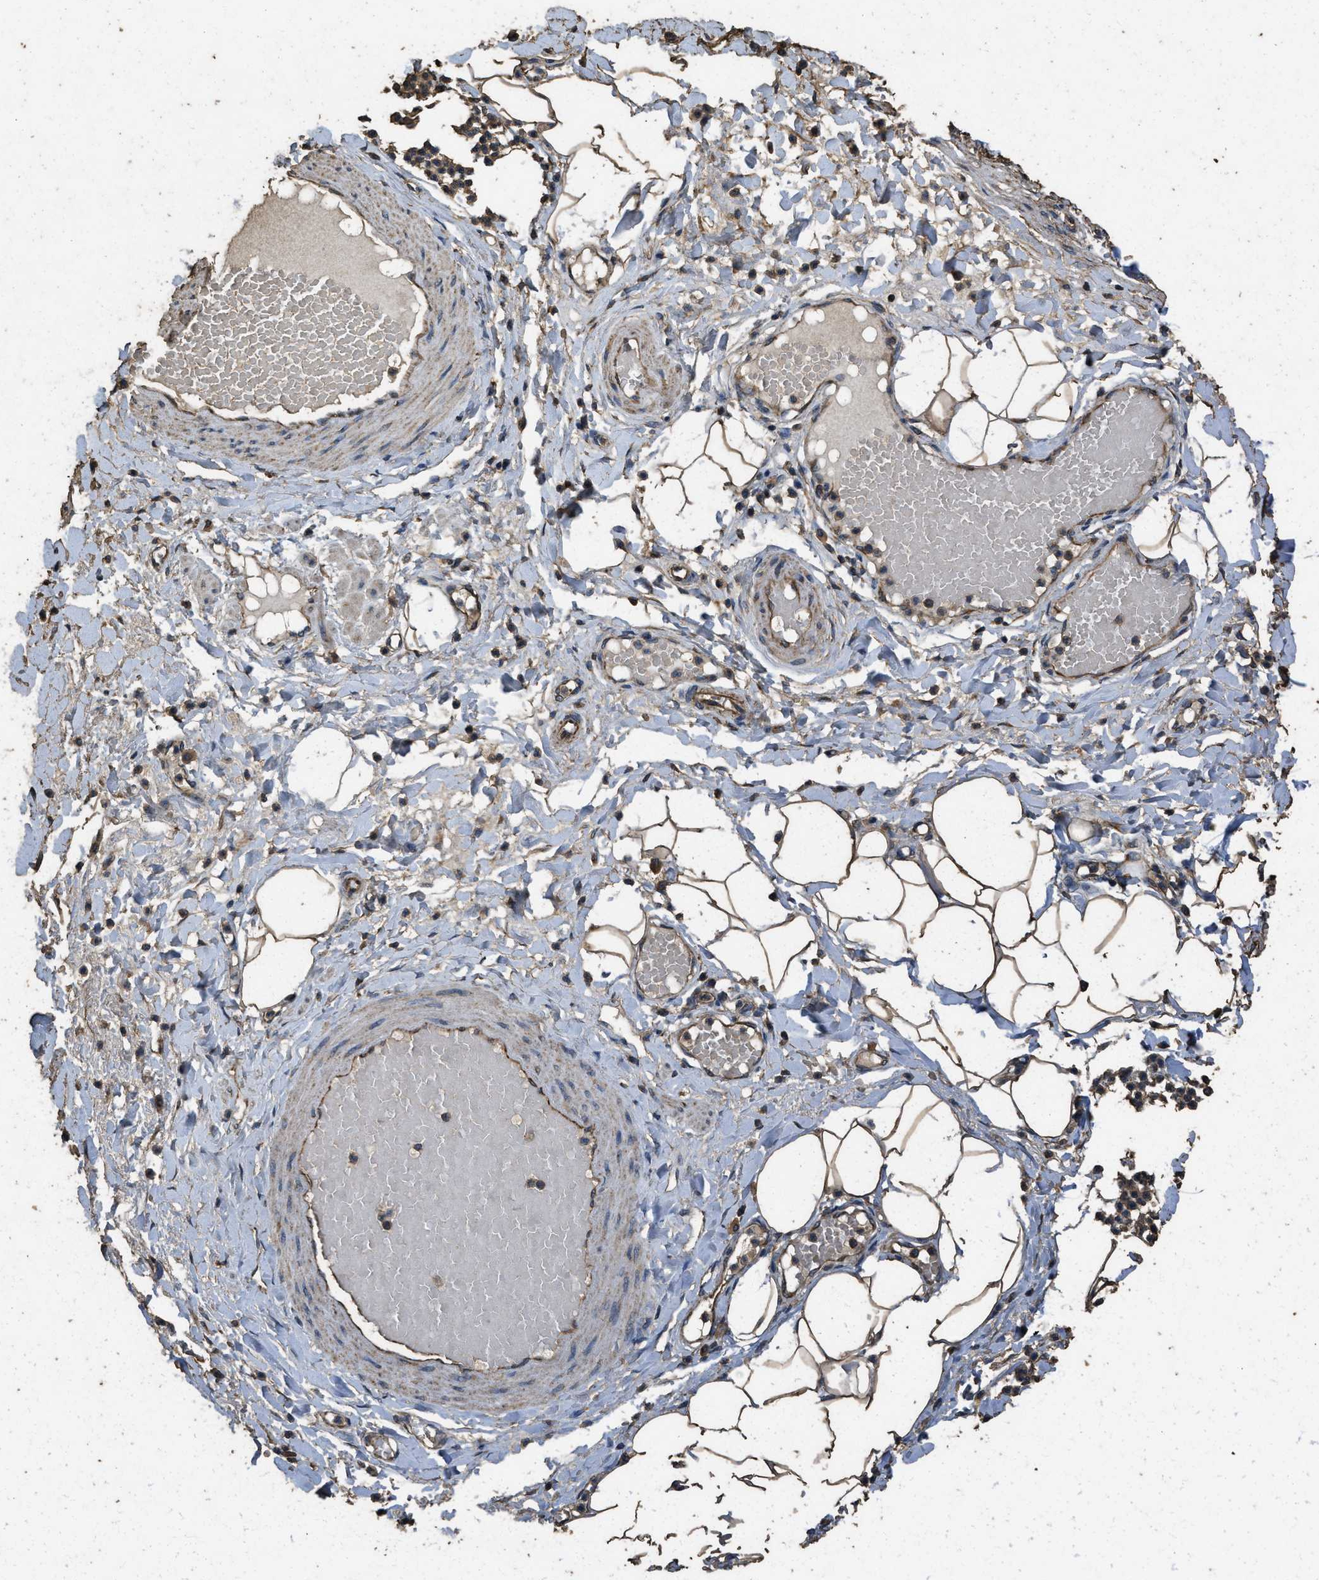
{"staining": {"intensity": "strong", "quantity": ">75%", "location": "cytoplasmic/membranous"}, "tissue": "adipose tissue", "cell_type": "Adipocytes", "image_type": "normal", "snomed": [{"axis": "morphology", "description": "Normal tissue, NOS"}, {"axis": "topography", "description": "Soft tissue"}, {"axis": "topography", "description": "Vascular tissue"}], "caption": "Adipocytes display high levels of strong cytoplasmic/membranous staining in about >75% of cells in benign adipose tissue.", "gene": "CYRIA", "patient": {"sex": "female", "age": 35}}